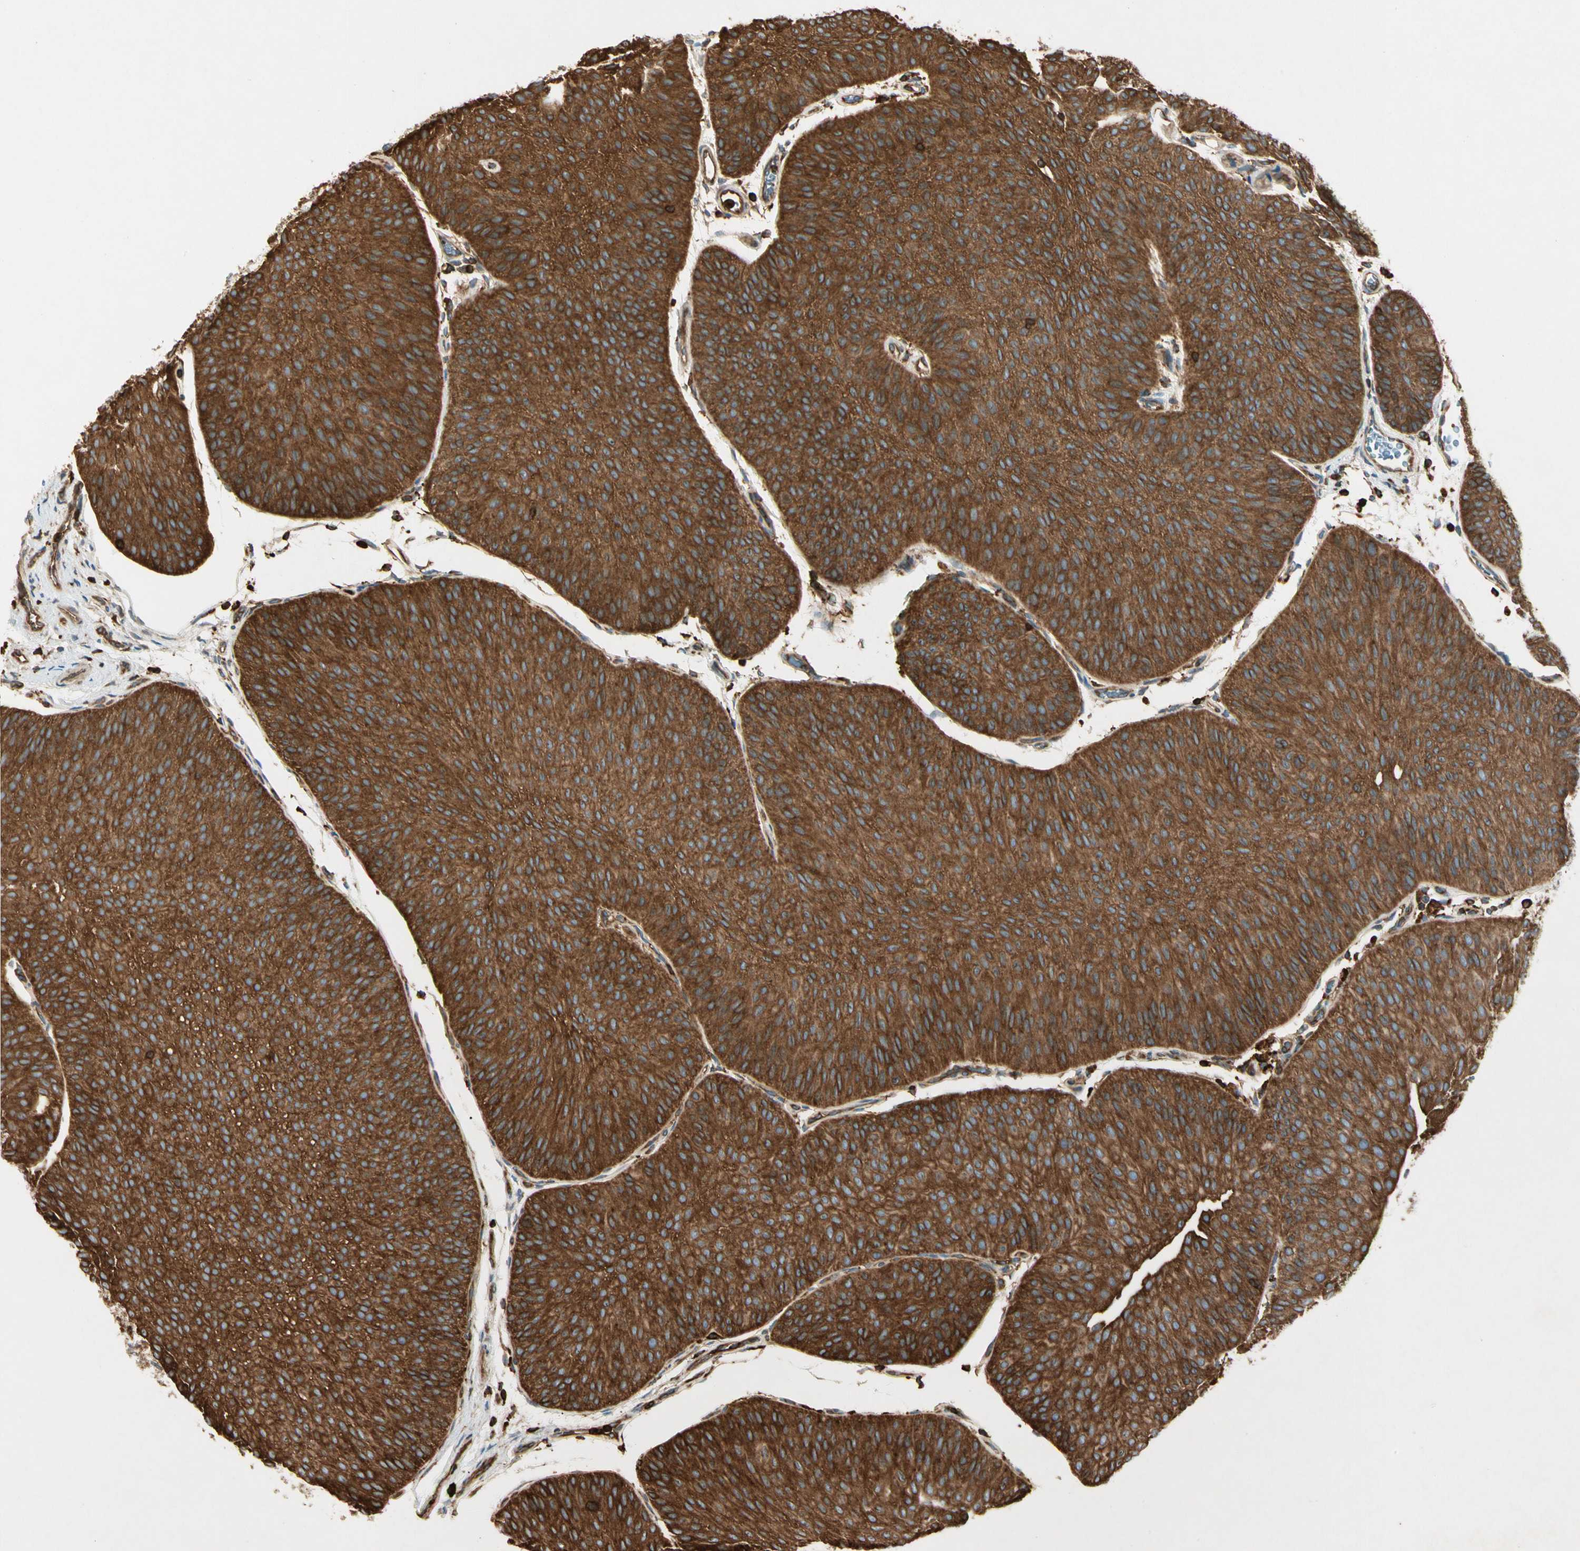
{"staining": {"intensity": "strong", "quantity": ">75%", "location": "cytoplasmic/membranous"}, "tissue": "urothelial cancer", "cell_type": "Tumor cells", "image_type": "cancer", "snomed": [{"axis": "morphology", "description": "Urothelial carcinoma, Low grade"}, {"axis": "topography", "description": "Urinary bladder"}], "caption": "High-magnification brightfield microscopy of urothelial cancer stained with DAB (brown) and counterstained with hematoxylin (blue). tumor cells exhibit strong cytoplasmic/membranous expression is present in about>75% of cells.", "gene": "ARPC2", "patient": {"sex": "female", "age": 60}}